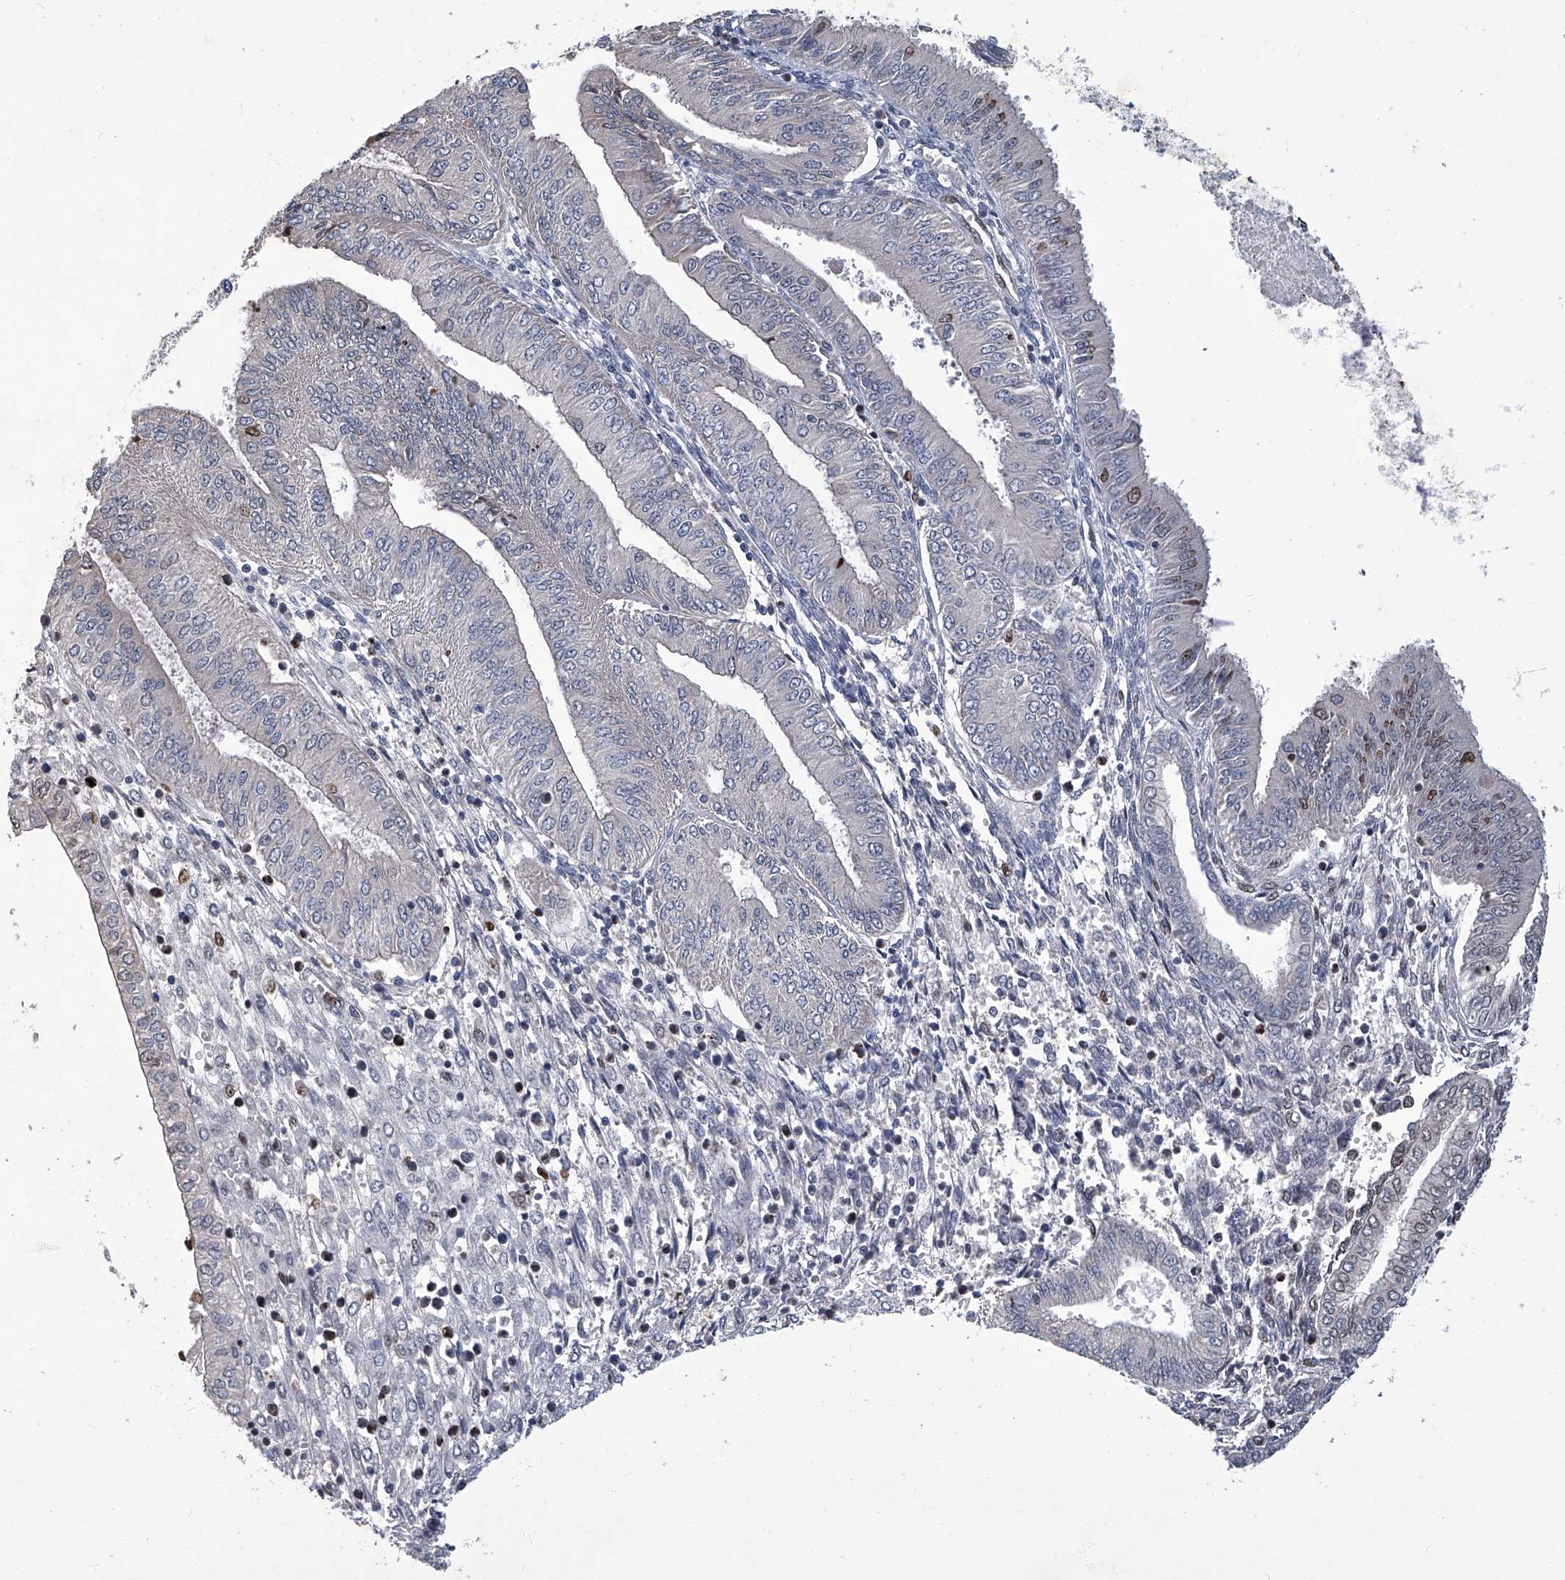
{"staining": {"intensity": "negative", "quantity": "none", "location": "none"}, "tissue": "endometrial cancer", "cell_type": "Tumor cells", "image_type": "cancer", "snomed": [{"axis": "morphology", "description": "Adenocarcinoma, NOS"}, {"axis": "topography", "description": "Endometrium"}], "caption": "A histopathology image of endometrial adenocarcinoma stained for a protein displays no brown staining in tumor cells.", "gene": "TGFBR1", "patient": {"sex": "female", "age": 53}}